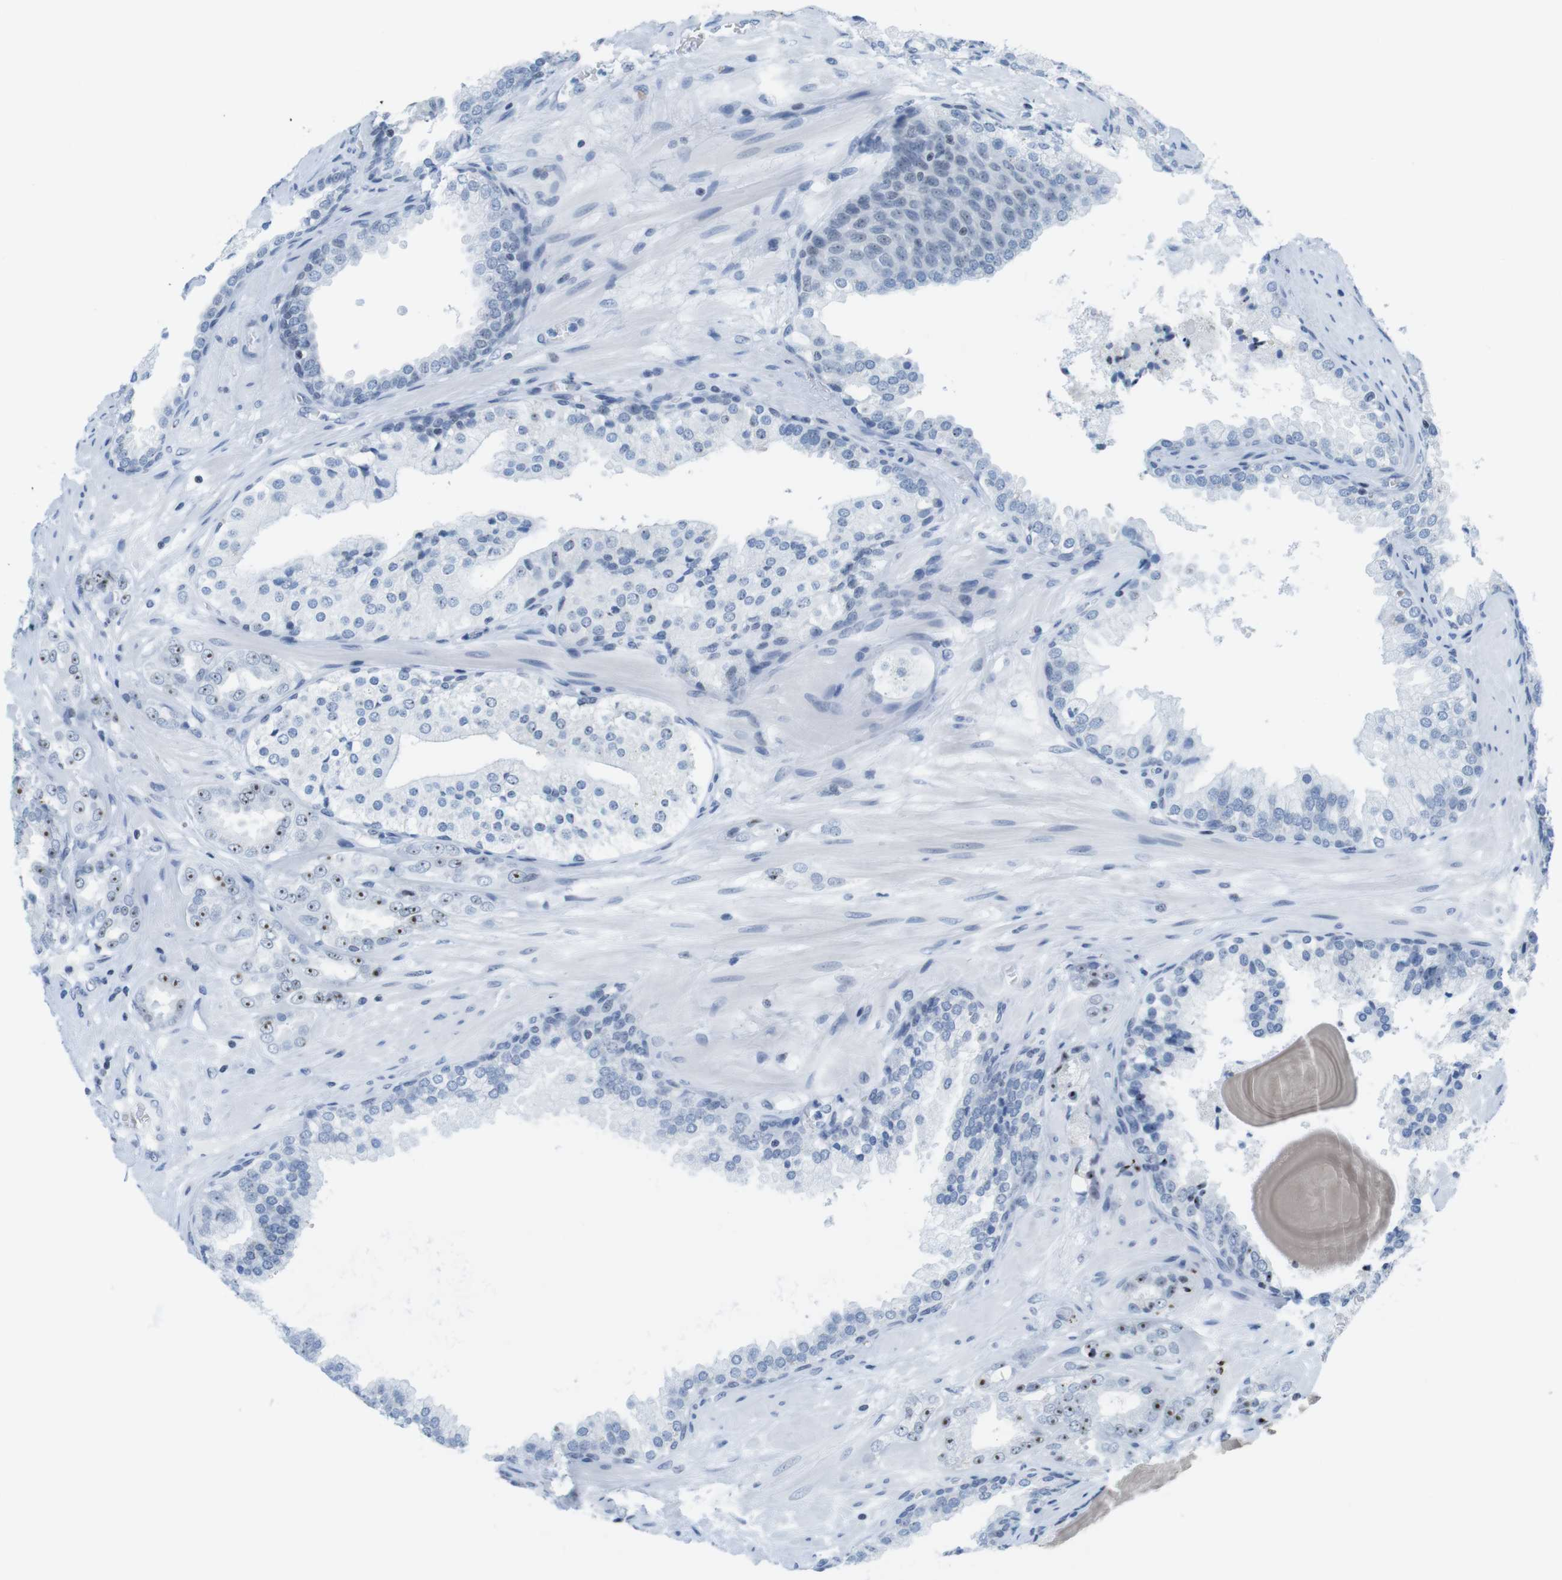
{"staining": {"intensity": "moderate", "quantity": "<25%", "location": "nuclear"}, "tissue": "prostate cancer", "cell_type": "Tumor cells", "image_type": "cancer", "snomed": [{"axis": "morphology", "description": "Adenocarcinoma, High grade"}, {"axis": "topography", "description": "Prostate"}], "caption": "Immunohistochemical staining of prostate cancer demonstrates low levels of moderate nuclear staining in about <25% of tumor cells.", "gene": "NIFK", "patient": {"sex": "male", "age": 65}}